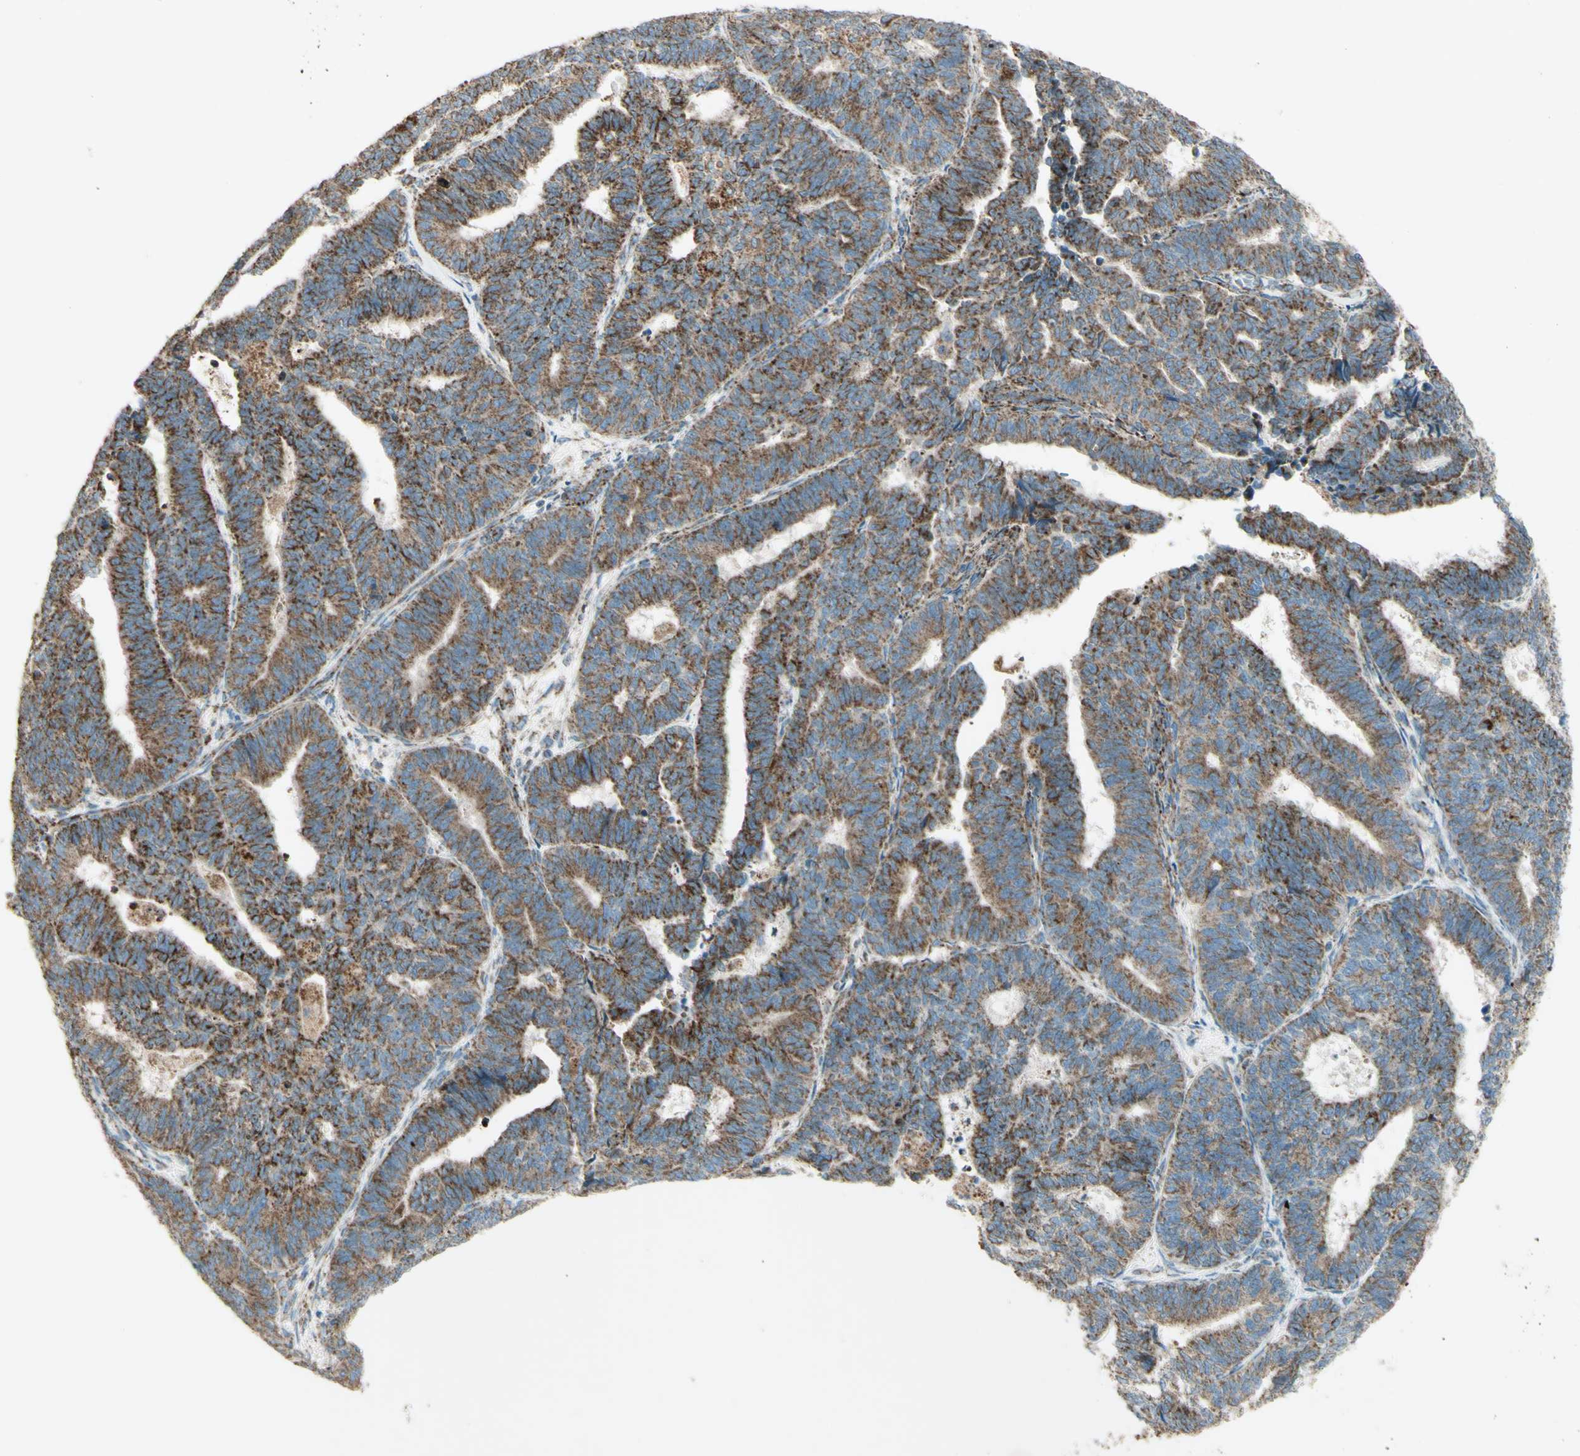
{"staining": {"intensity": "strong", "quantity": ">75%", "location": "cytoplasmic/membranous"}, "tissue": "endometrial cancer", "cell_type": "Tumor cells", "image_type": "cancer", "snomed": [{"axis": "morphology", "description": "Adenocarcinoma, NOS"}, {"axis": "topography", "description": "Endometrium"}], "caption": "Immunohistochemical staining of endometrial cancer (adenocarcinoma) displays strong cytoplasmic/membranous protein expression in about >75% of tumor cells. Immunohistochemistry (ihc) stains the protein in brown and the nuclei are stained blue.", "gene": "RHOT1", "patient": {"sex": "female", "age": 70}}